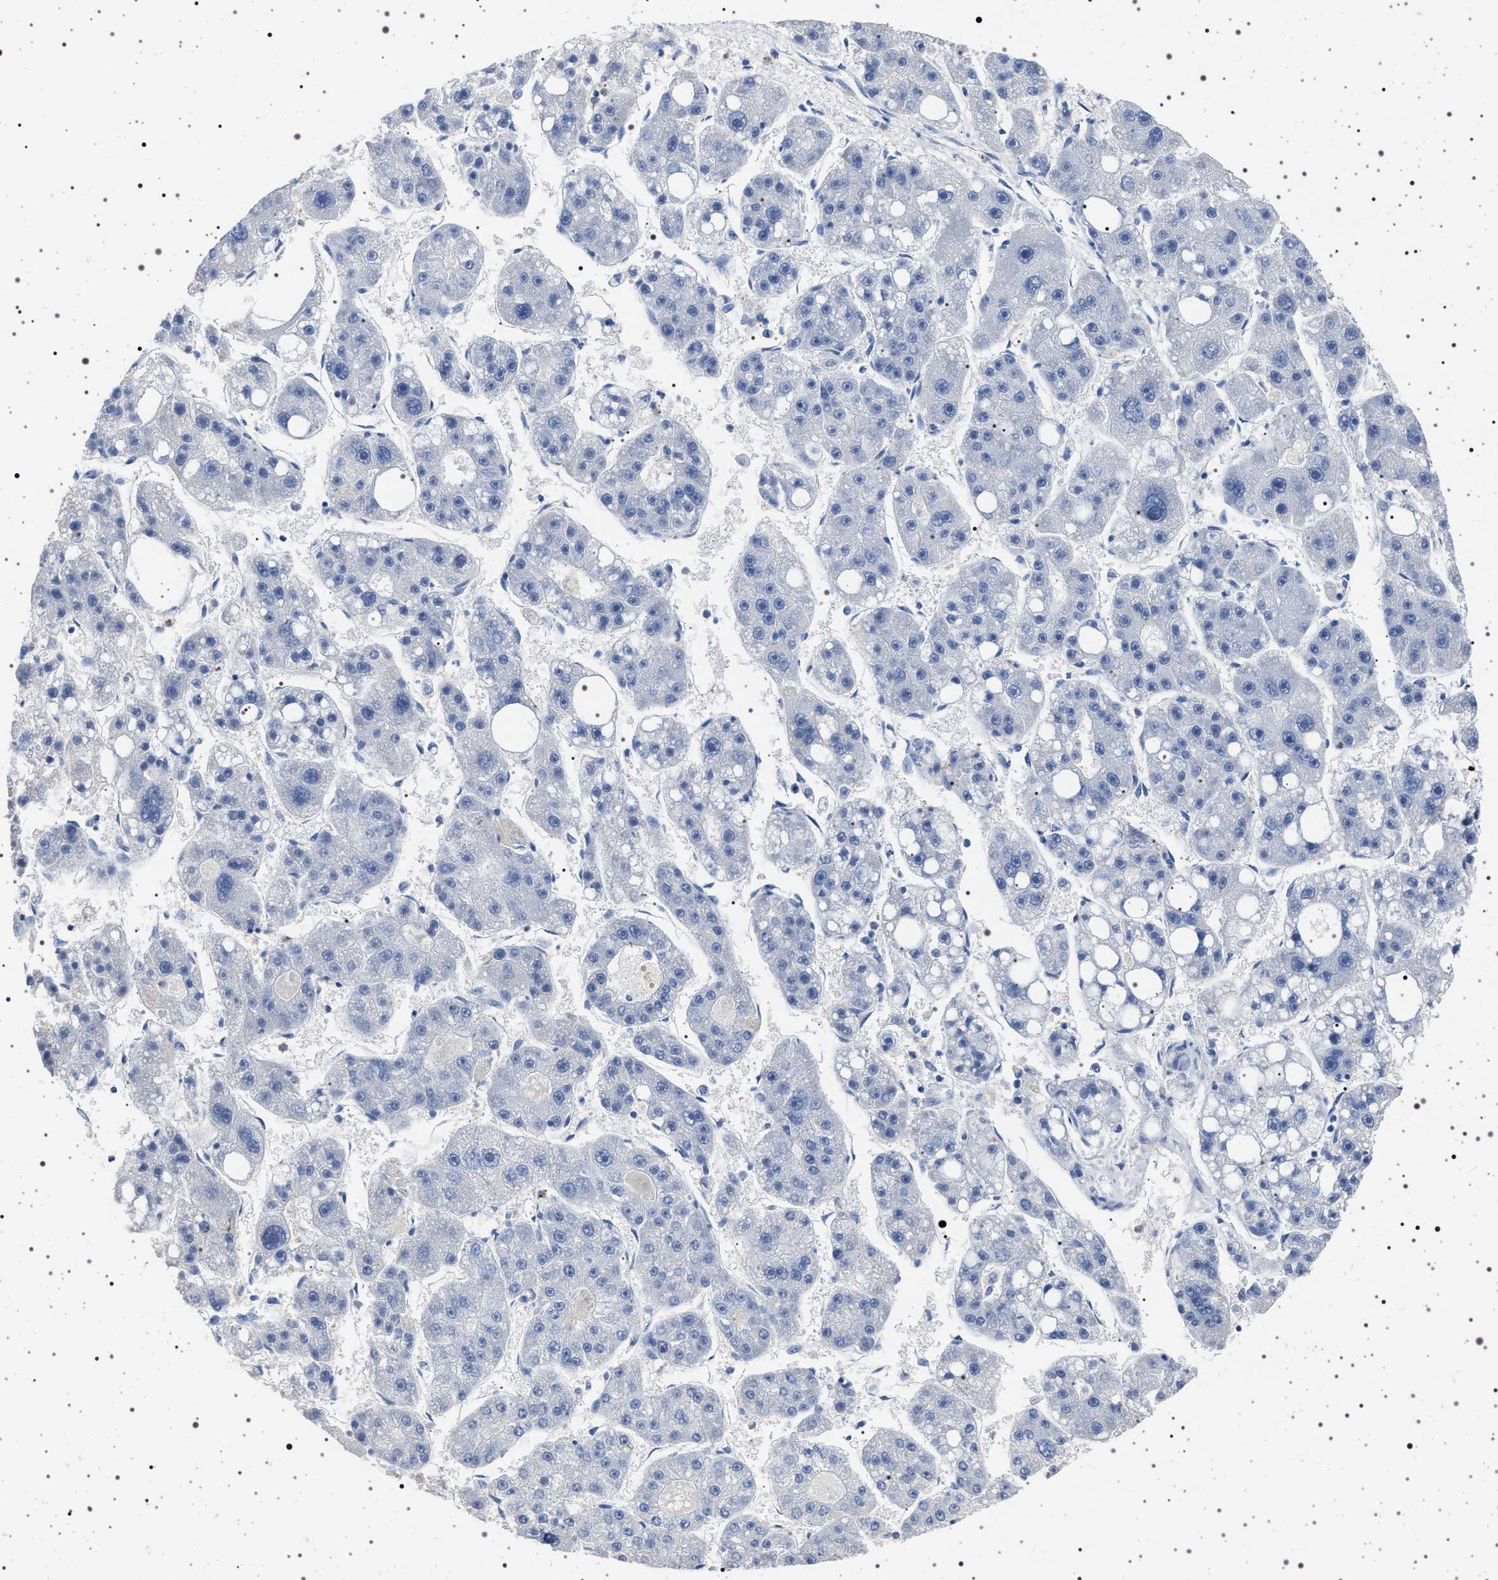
{"staining": {"intensity": "negative", "quantity": "none", "location": "none"}, "tissue": "liver cancer", "cell_type": "Tumor cells", "image_type": "cancer", "snomed": [{"axis": "morphology", "description": "Carcinoma, Hepatocellular, NOS"}, {"axis": "topography", "description": "Liver"}], "caption": "DAB (3,3'-diaminobenzidine) immunohistochemical staining of hepatocellular carcinoma (liver) shows no significant expression in tumor cells.", "gene": "NAT9", "patient": {"sex": "female", "age": 61}}